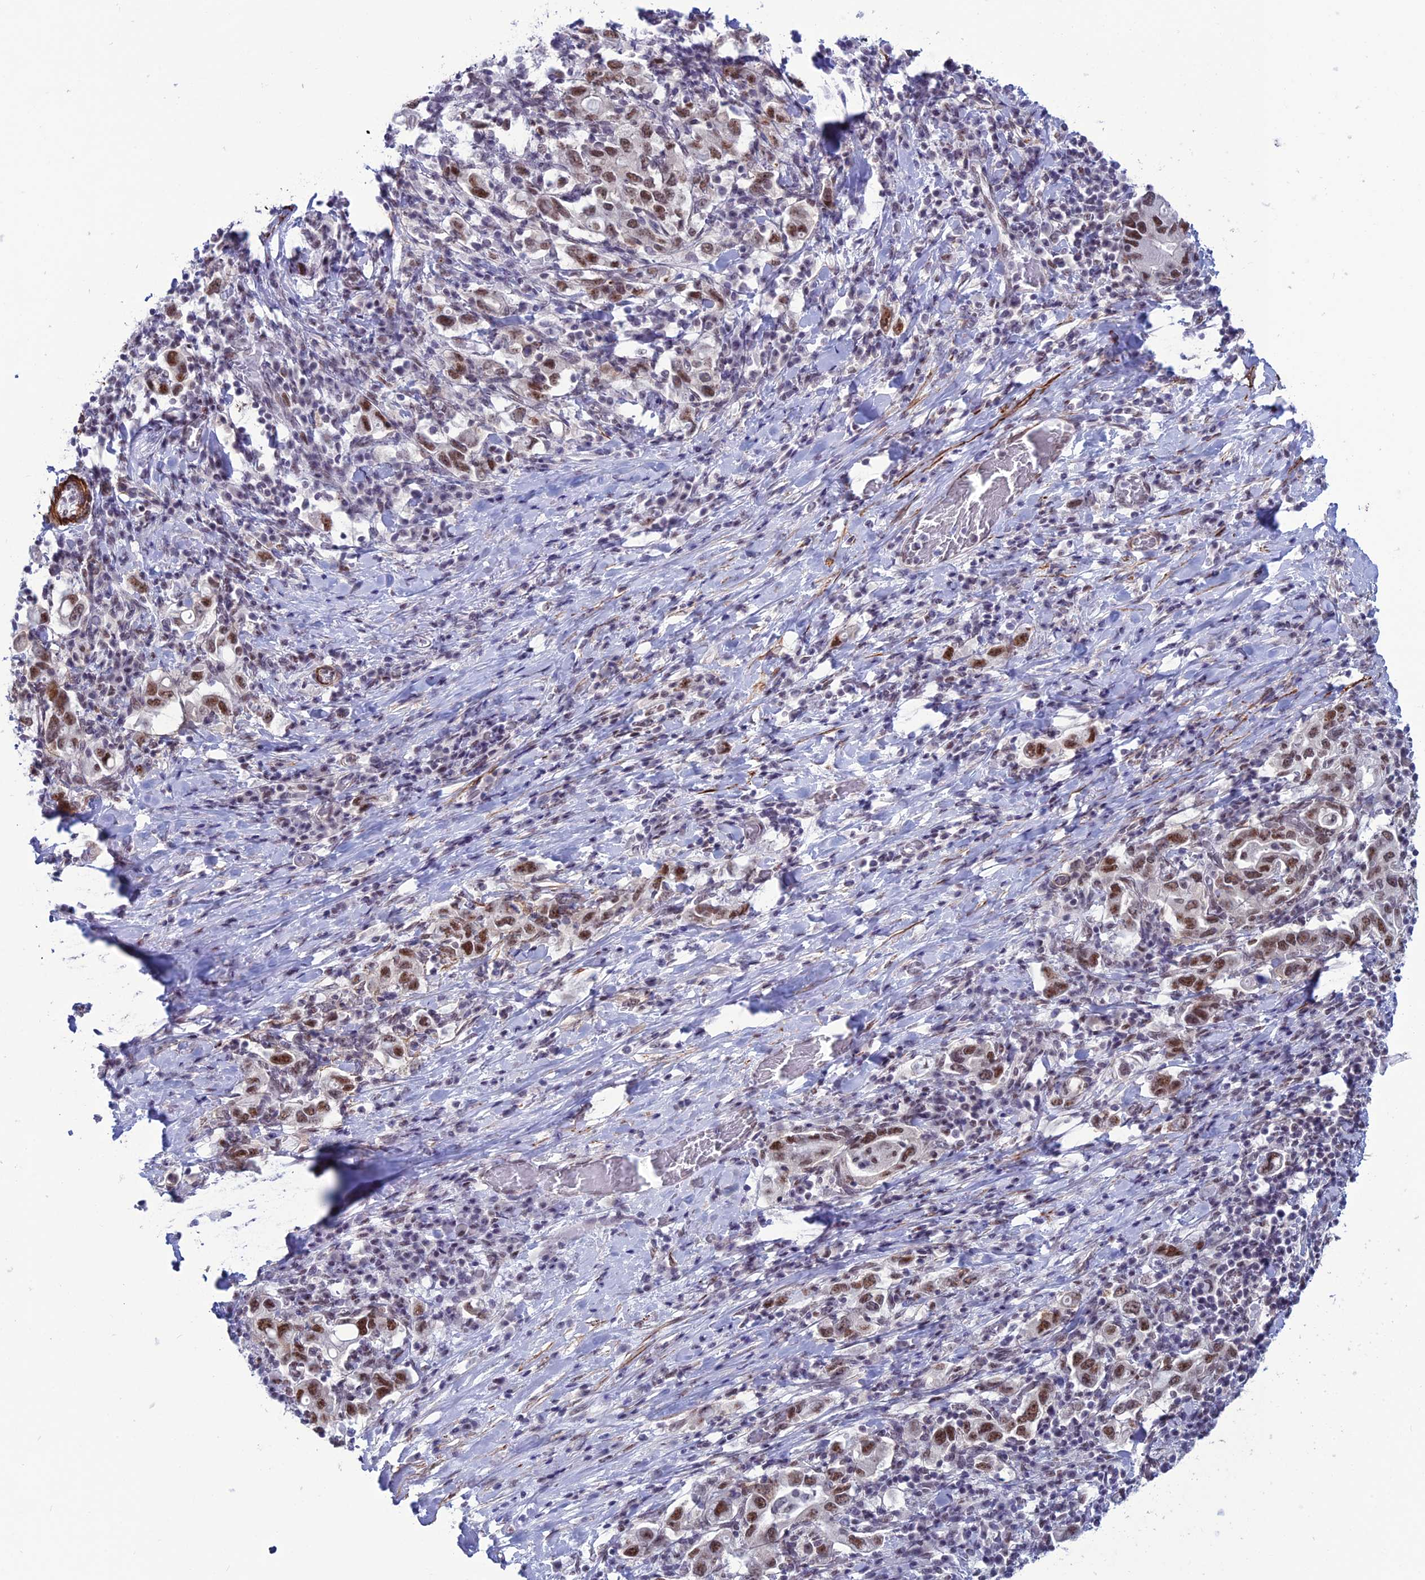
{"staining": {"intensity": "moderate", "quantity": ">75%", "location": "nuclear"}, "tissue": "stomach cancer", "cell_type": "Tumor cells", "image_type": "cancer", "snomed": [{"axis": "morphology", "description": "Adenocarcinoma, NOS"}, {"axis": "topography", "description": "Stomach, upper"}, {"axis": "topography", "description": "Stomach"}], "caption": "Tumor cells display medium levels of moderate nuclear positivity in approximately >75% of cells in stomach cancer (adenocarcinoma).", "gene": "U2AF1", "patient": {"sex": "male", "age": 62}}